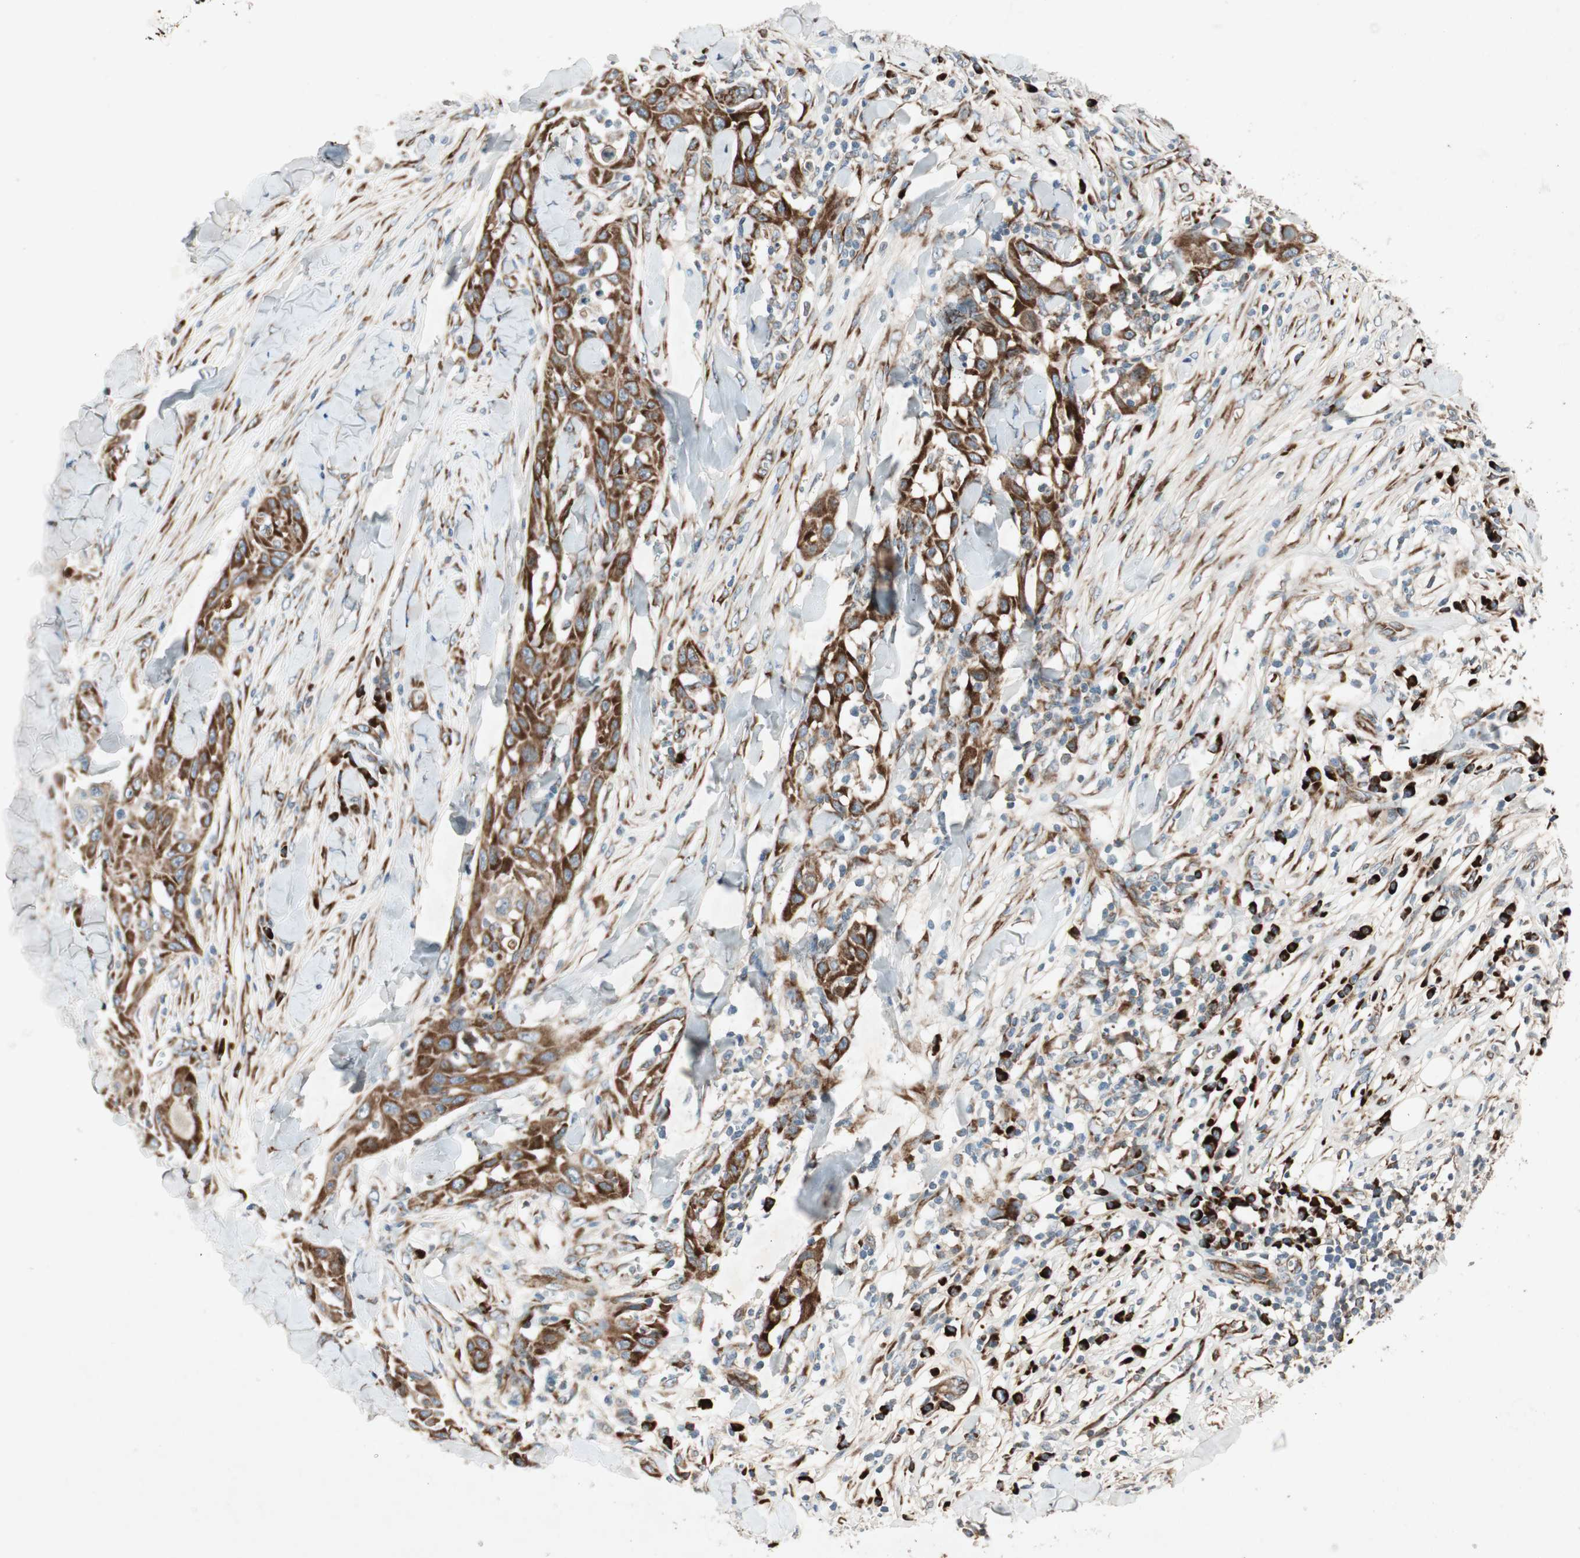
{"staining": {"intensity": "strong", "quantity": ">75%", "location": "cytoplasmic/membranous"}, "tissue": "skin cancer", "cell_type": "Tumor cells", "image_type": "cancer", "snomed": [{"axis": "morphology", "description": "Squamous cell carcinoma, NOS"}, {"axis": "topography", "description": "Skin"}], "caption": "There is high levels of strong cytoplasmic/membranous positivity in tumor cells of skin cancer, as demonstrated by immunohistochemical staining (brown color).", "gene": "APOO", "patient": {"sex": "male", "age": 24}}